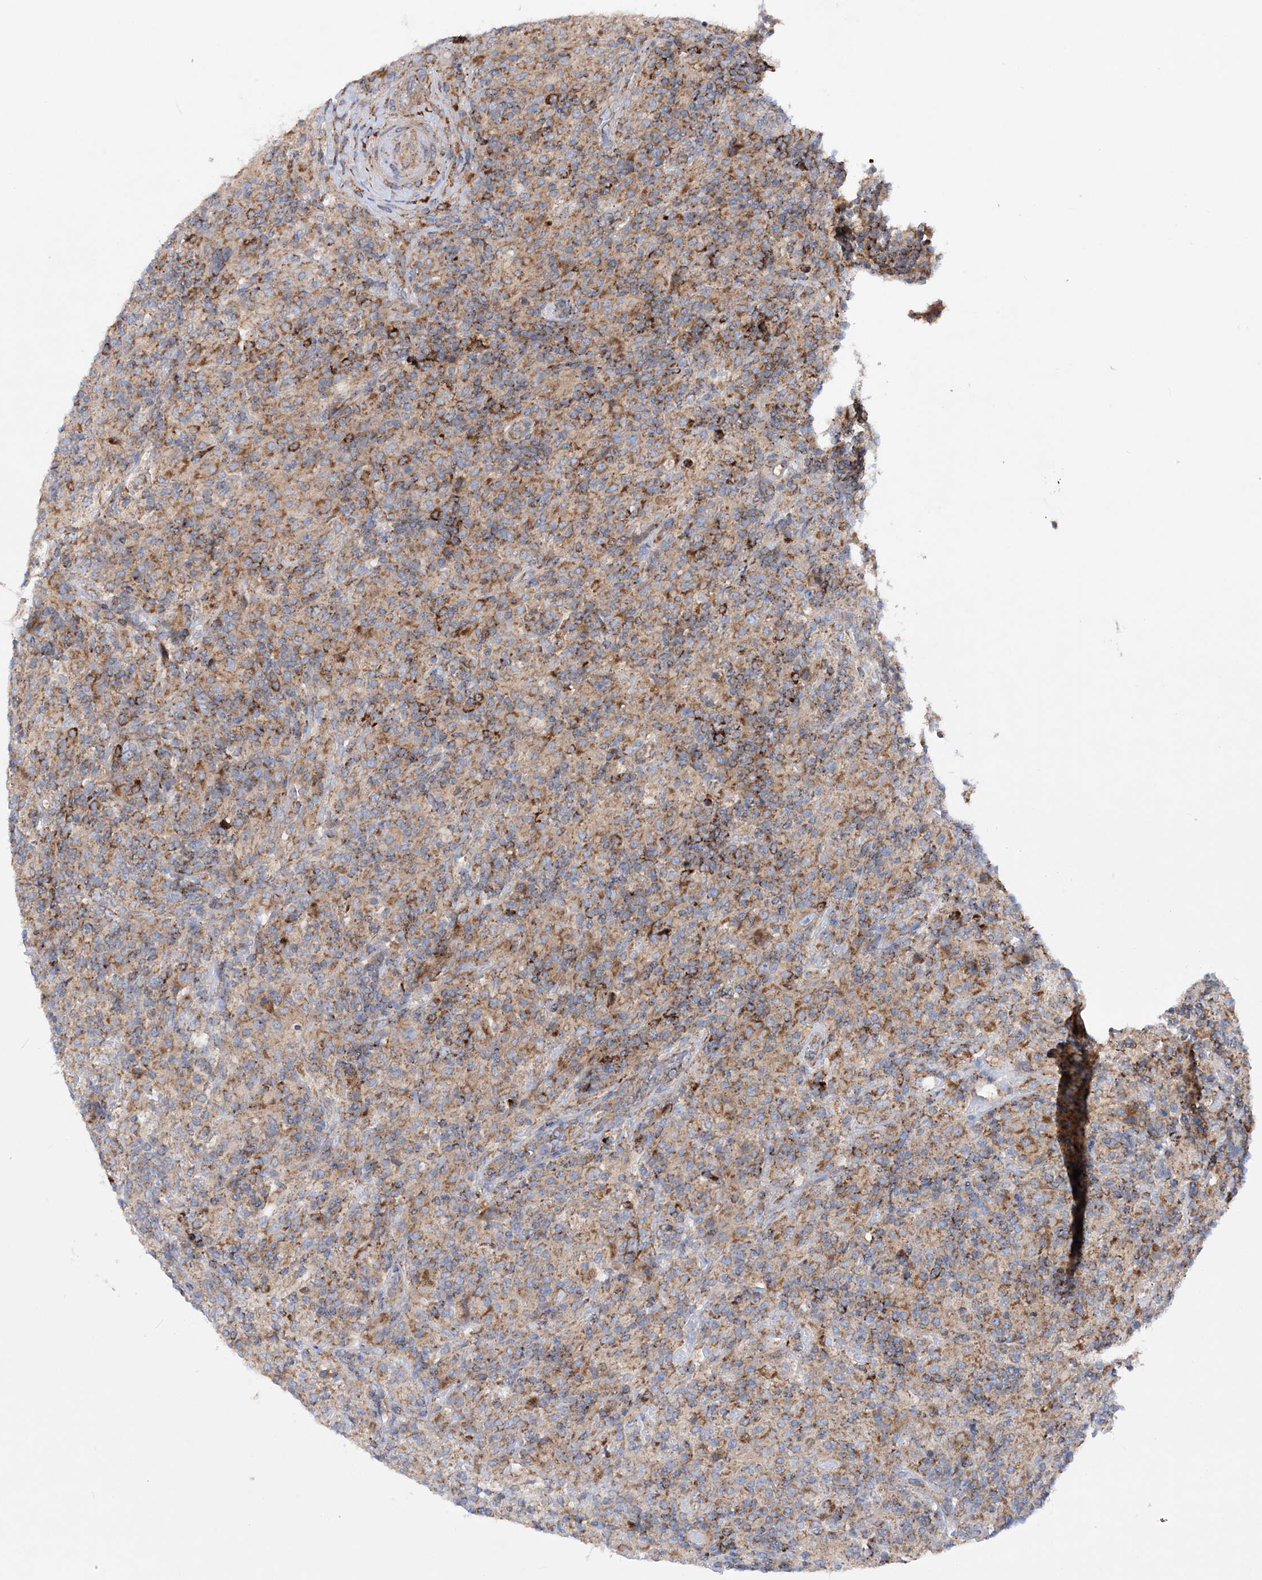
{"staining": {"intensity": "moderate", "quantity": "<25%", "location": "cytoplasmic/membranous"}, "tissue": "lymphoma", "cell_type": "Tumor cells", "image_type": "cancer", "snomed": [{"axis": "morphology", "description": "Hodgkin's disease, NOS"}, {"axis": "topography", "description": "Lymph node"}], "caption": "DAB immunohistochemical staining of human lymphoma exhibits moderate cytoplasmic/membranous protein positivity in about <25% of tumor cells.", "gene": "NGLY1", "patient": {"sex": "male", "age": 70}}